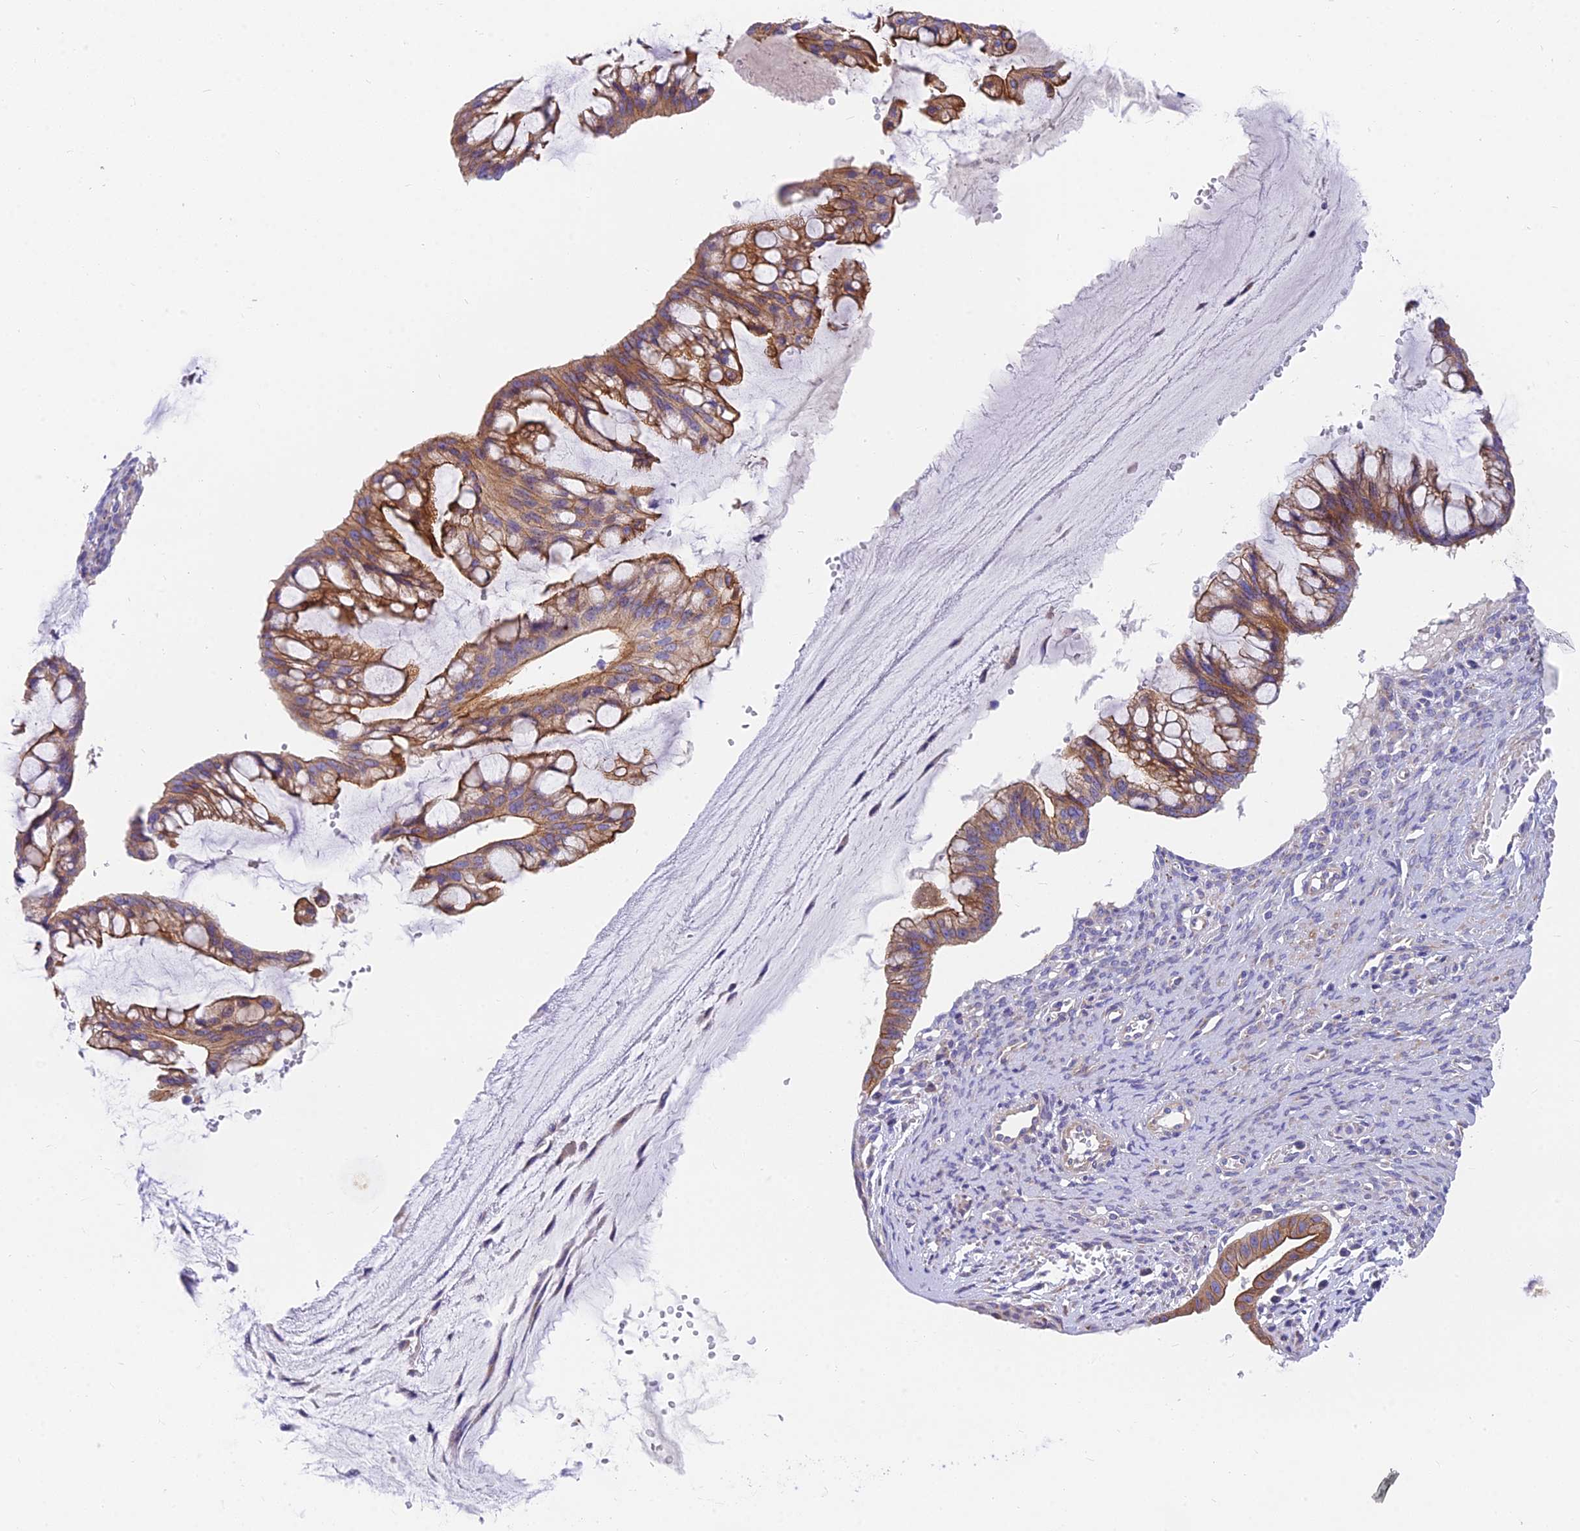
{"staining": {"intensity": "moderate", "quantity": ">75%", "location": "cytoplasmic/membranous"}, "tissue": "ovarian cancer", "cell_type": "Tumor cells", "image_type": "cancer", "snomed": [{"axis": "morphology", "description": "Cystadenocarcinoma, mucinous, NOS"}, {"axis": "topography", "description": "Ovary"}], "caption": "Ovarian cancer (mucinous cystadenocarcinoma) stained for a protein shows moderate cytoplasmic/membranous positivity in tumor cells.", "gene": "MVB12A", "patient": {"sex": "female", "age": 73}}